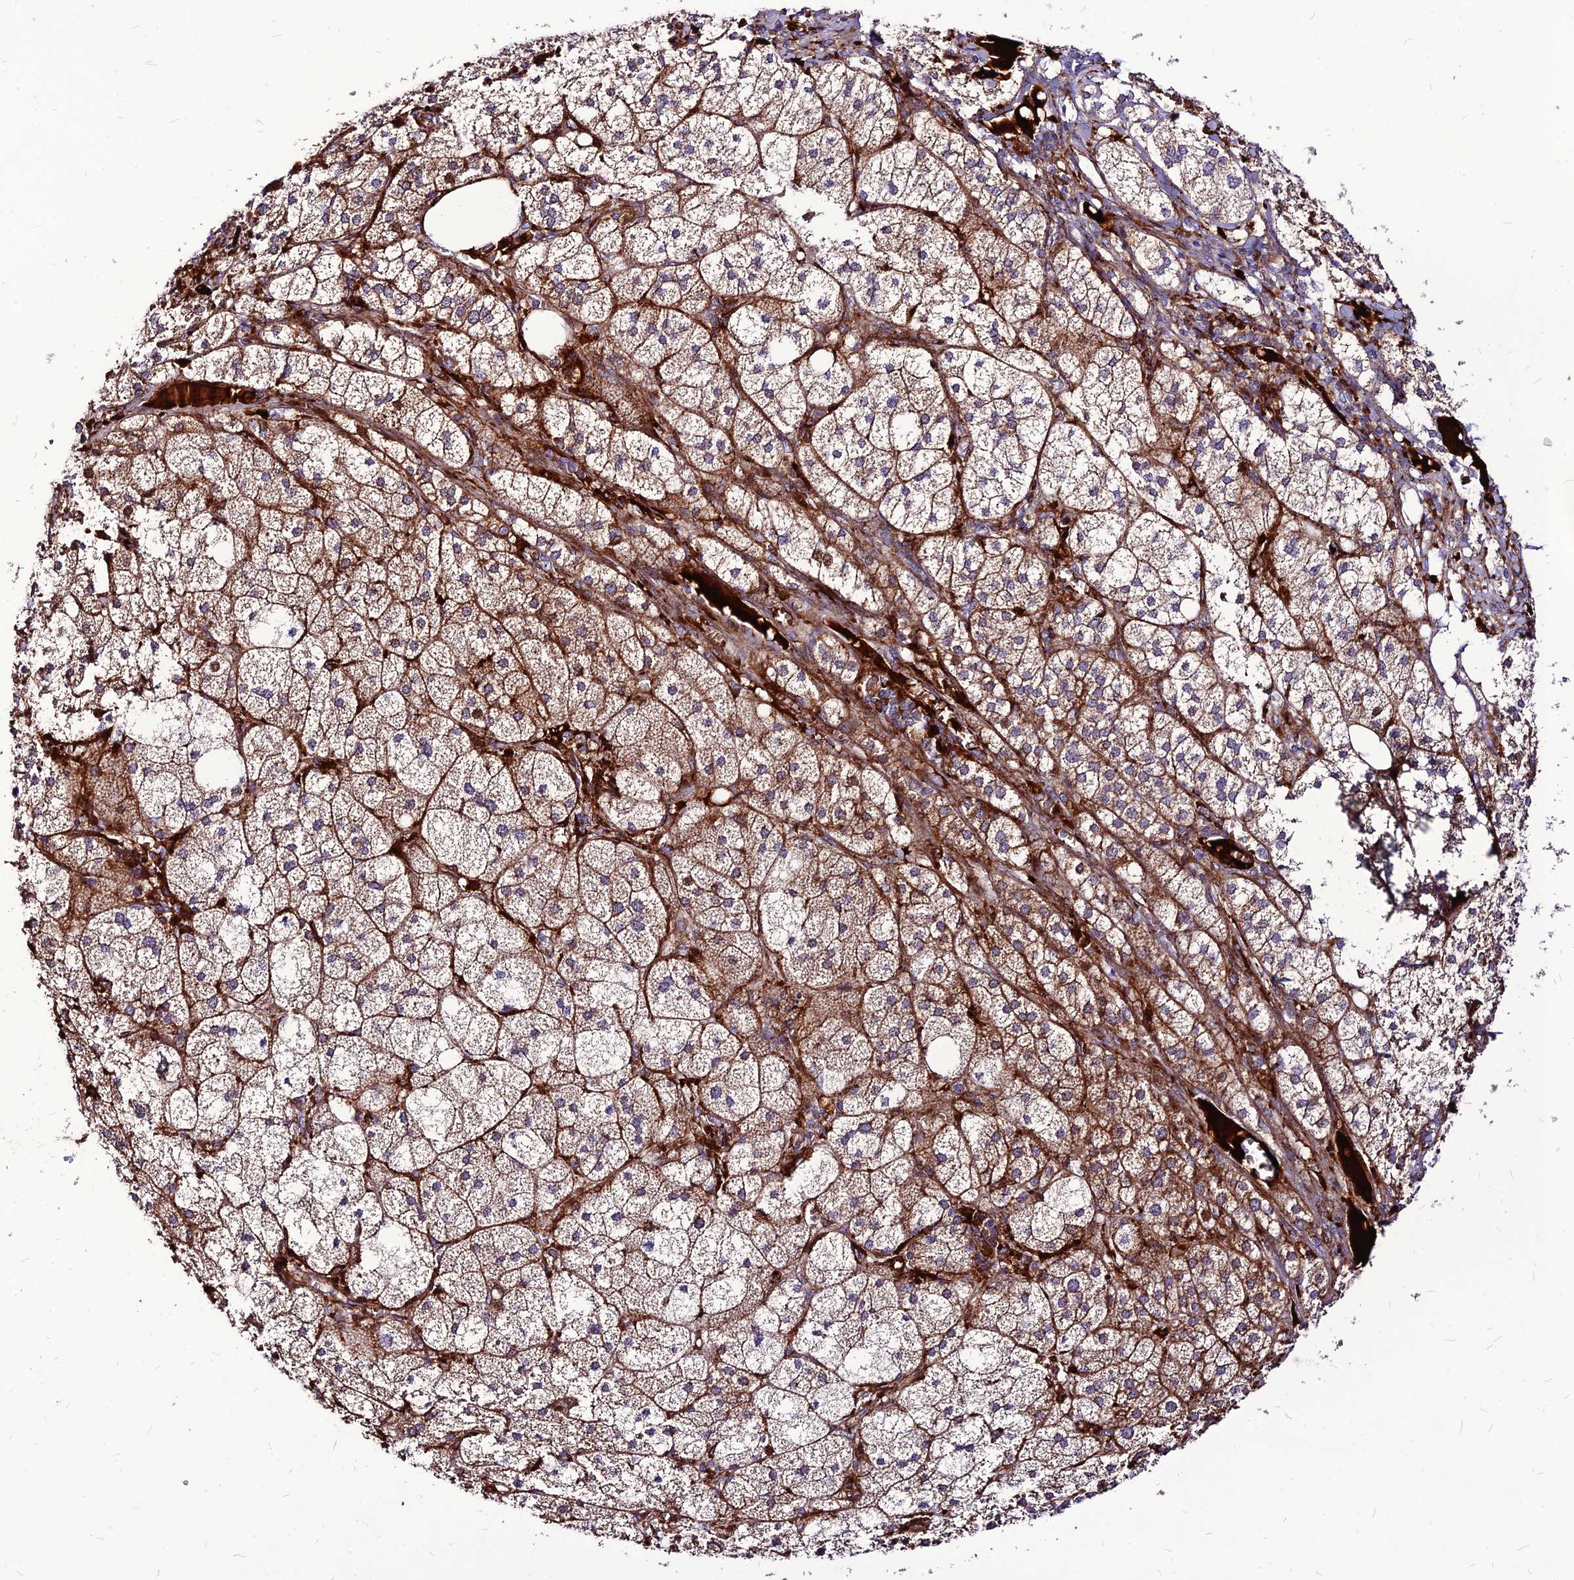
{"staining": {"intensity": "moderate", "quantity": "25%-75%", "location": "cytoplasmic/membranous,nuclear"}, "tissue": "adrenal gland", "cell_type": "Glandular cells", "image_type": "normal", "snomed": [{"axis": "morphology", "description": "Normal tissue, NOS"}, {"axis": "topography", "description": "Adrenal gland"}], "caption": "Glandular cells display medium levels of moderate cytoplasmic/membranous,nuclear expression in approximately 25%-75% of cells in normal human adrenal gland.", "gene": "RIMOC1", "patient": {"sex": "female", "age": 61}}